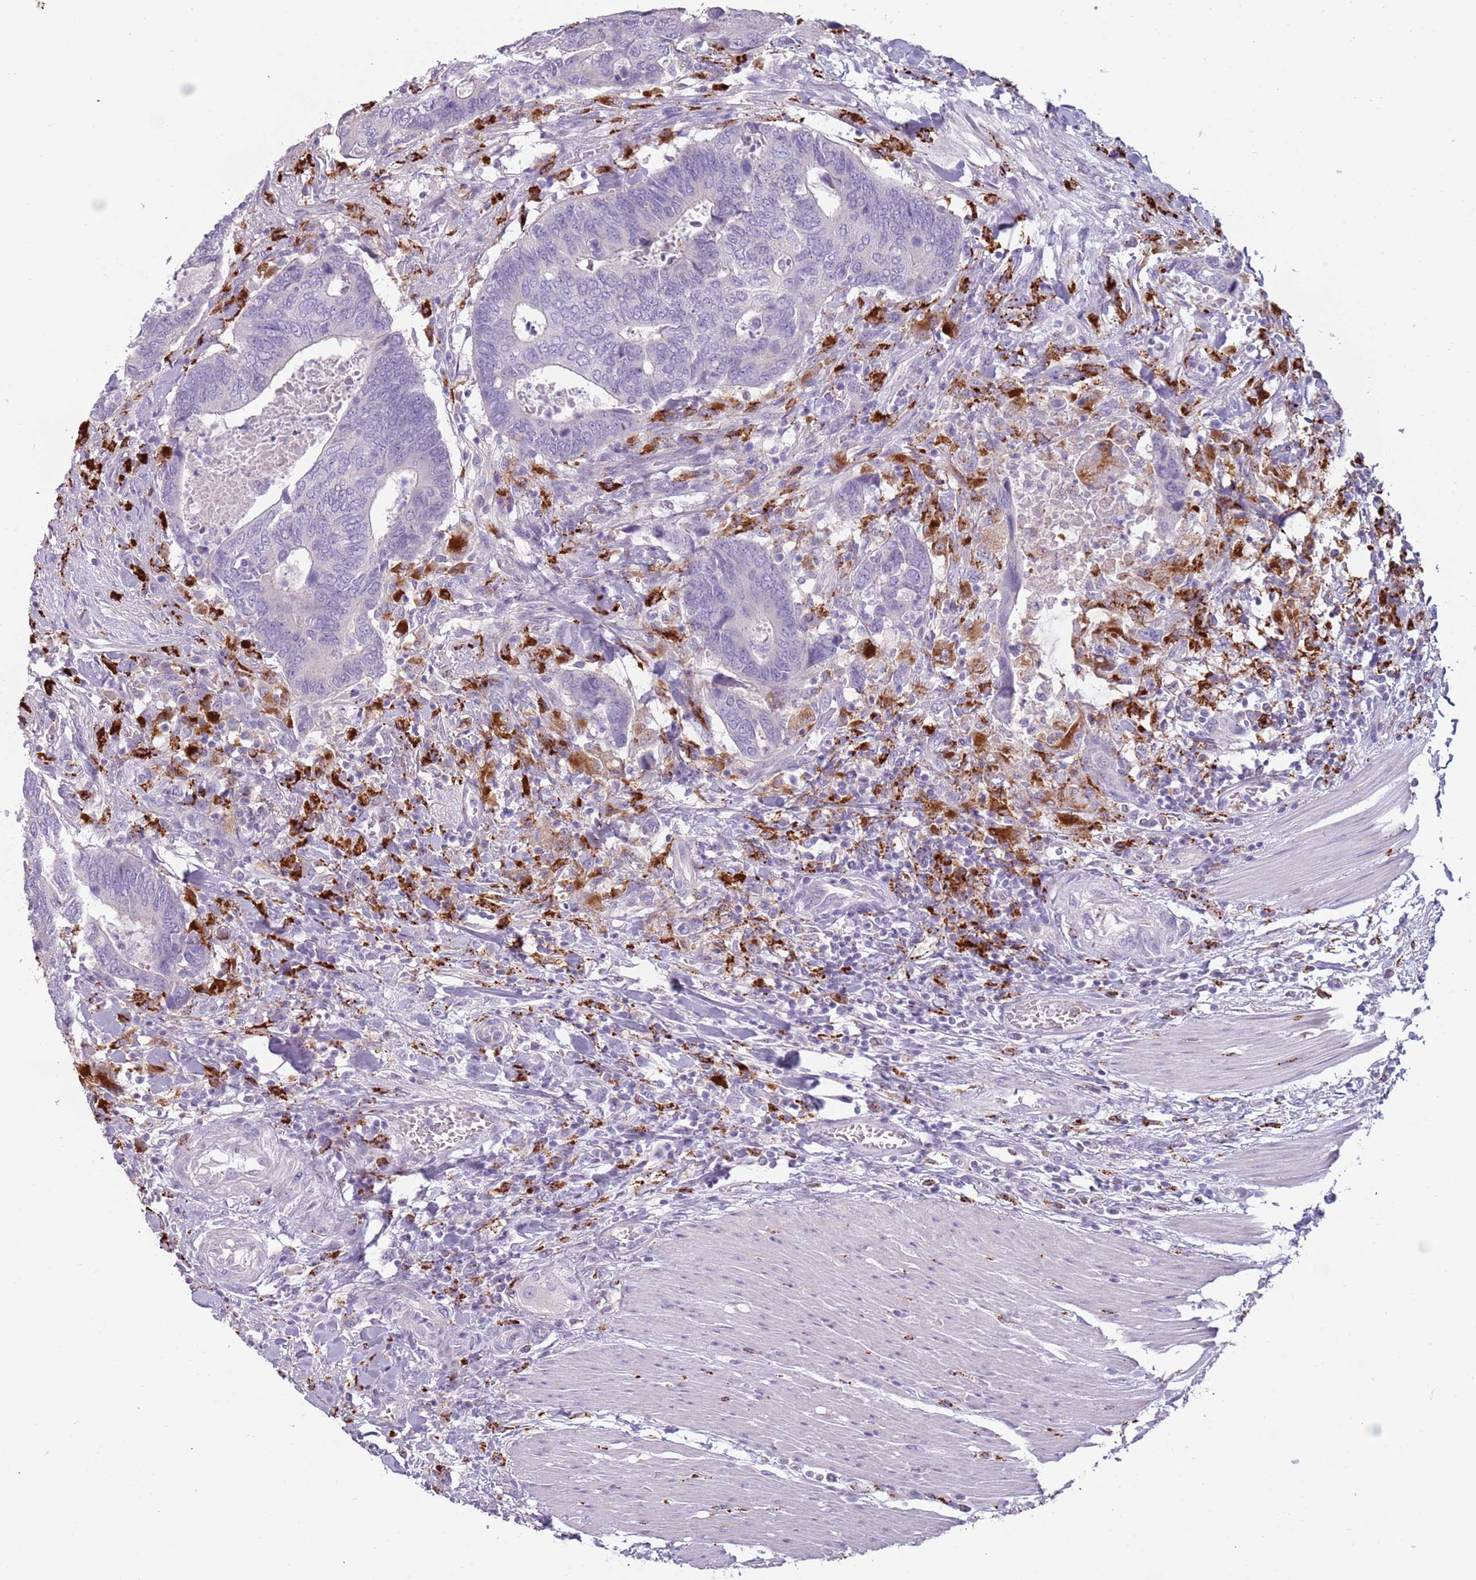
{"staining": {"intensity": "negative", "quantity": "none", "location": "none"}, "tissue": "colorectal cancer", "cell_type": "Tumor cells", "image_type": "cancer", "snomed": [{"axis": "morphology", "description": "Adenocarcinoma, NOS"}, {"axis": "topography", "description": "Colon"}], "caption": "This histopathology image is of colorectal adenocarcinoma stained with immunohistochemistry to label a protein in brown with the nuclei are counter-stained blue. There is no expression in tumor cells.", "gene": "NWD2", "patient": {"sex": "male", "age": 87}}